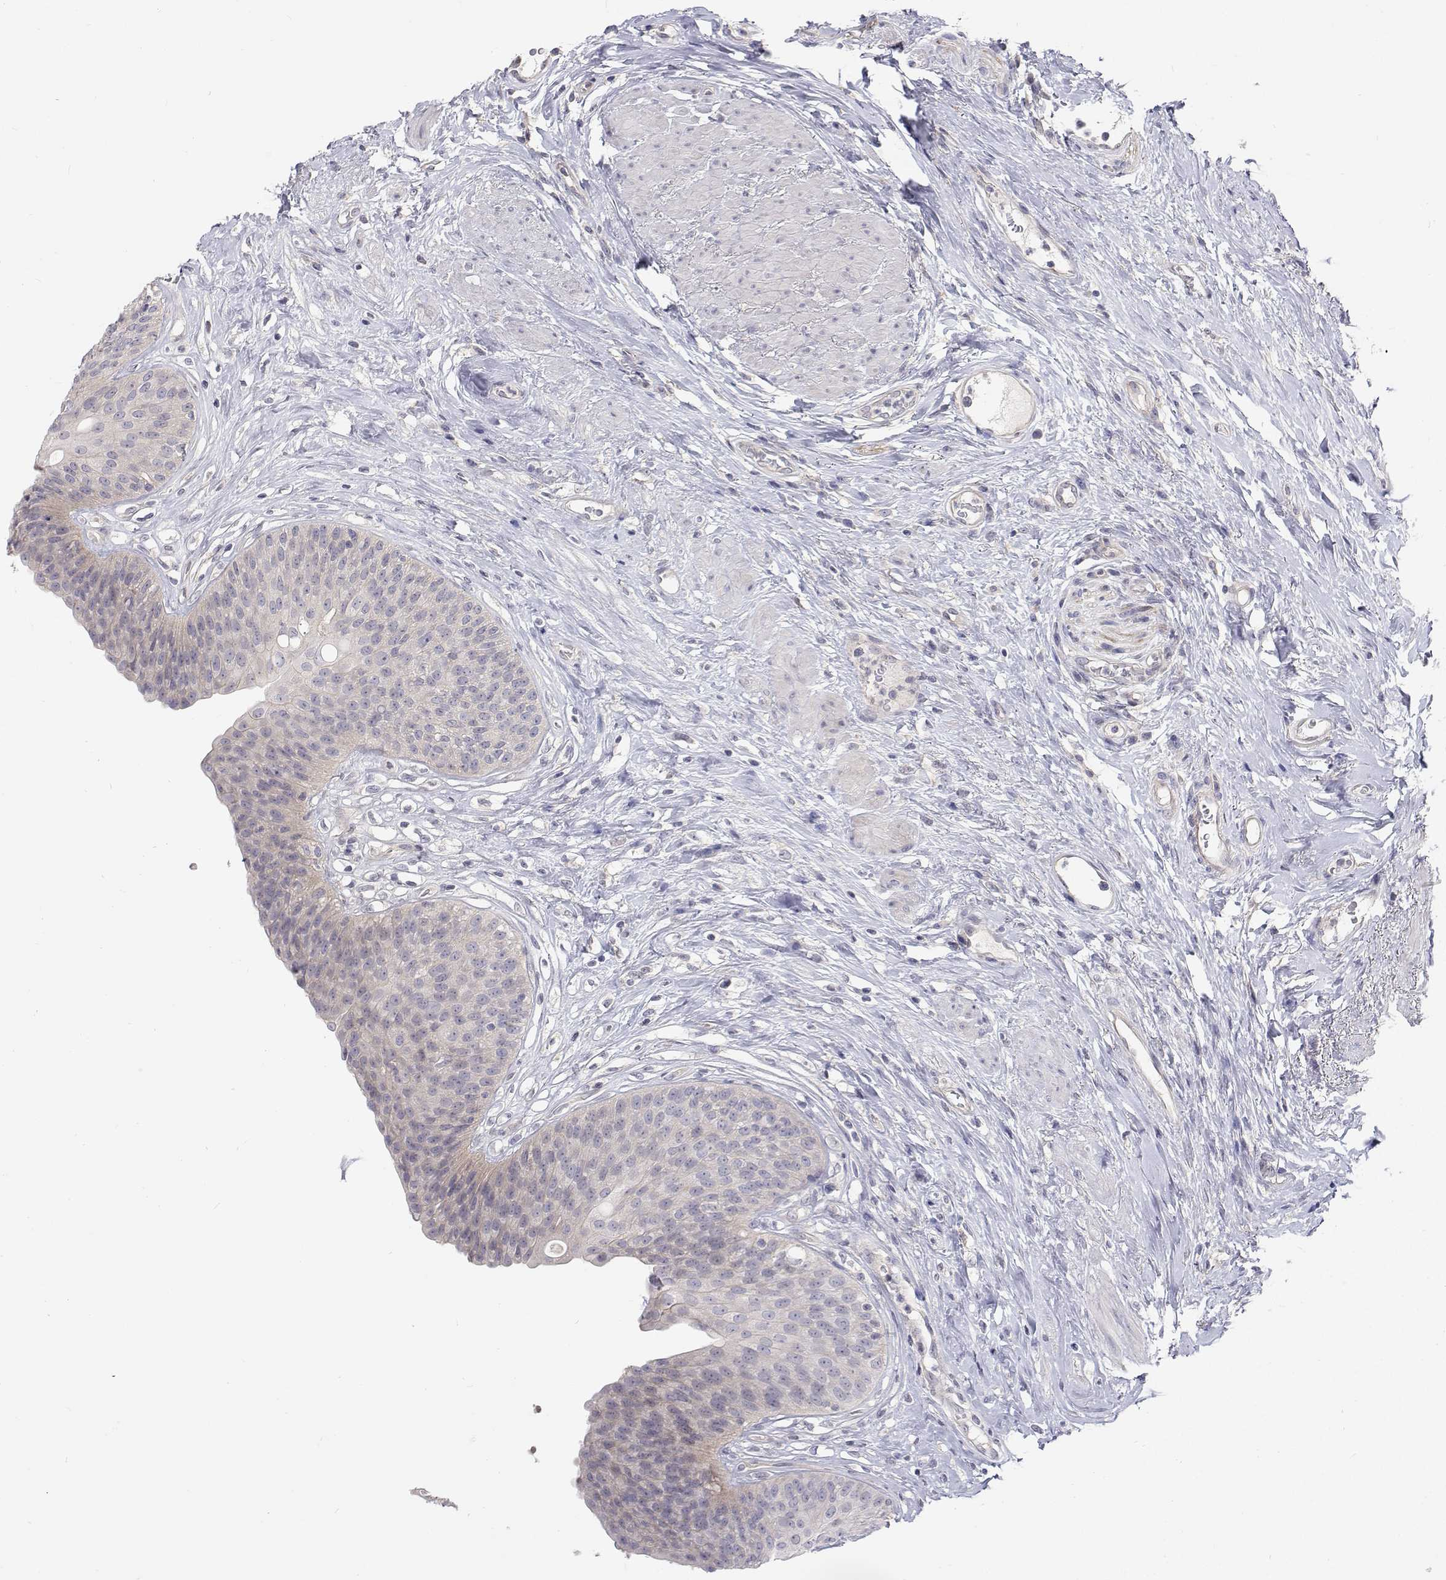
{"staining": {"intensity": "negative", "quantity": "none", "location": "none"}, "tissue": "urinary bladder", "cell_type": "Urothelial cells", "image_type": "normal", "snomed": [{"axis": "morphology", "description": "Normal tissue, NOS"}, {"axis": "topography", "description": "Urinary bladder"}], "caption": "This is a histopathology image of IHC staining of unremarkable urinary bladder, which shows no expression in urothelial cells. (Stains: DAB (3,3'-diaminobenzidine) IHC with hematoxylin counter stain, Microscopy: brightfield microscopy at high magnification).", "gene": "MYPN", "patient": {"sex": "female", "age": 56}}